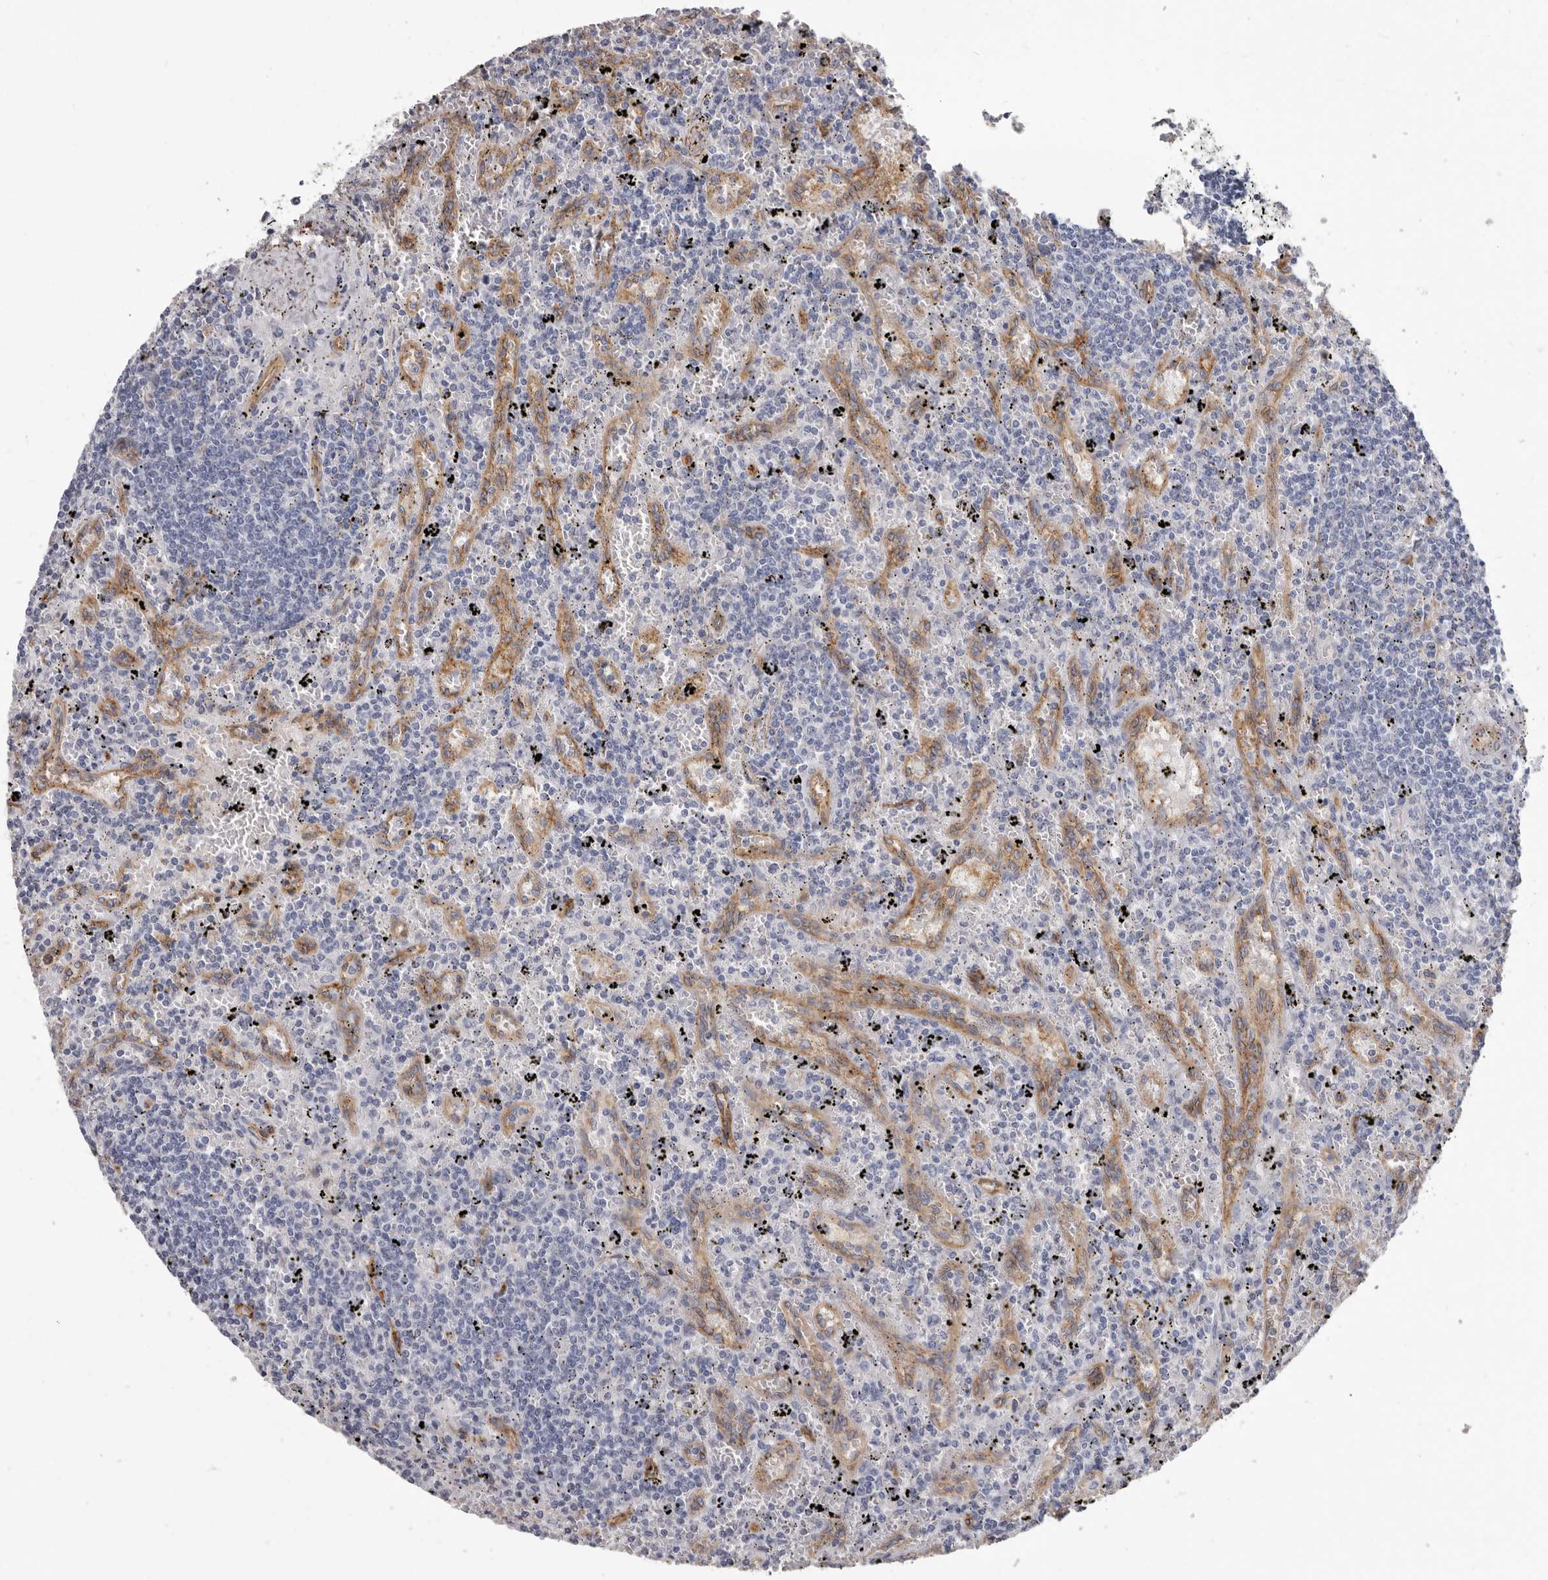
{"staining": {"intensity": "negative", "quantity": "none", "location": "none"}, "tissue": "lymphoma", "cell_type": "Tumor cells", "image_type": "cancer", "snomed": [{"axis": "morphology", "description": "Malignant lymphoma, non-Hodgkin's type, Low grade"}, {"axis": "topography", "description": "Spleen"}], "caption": "Lymphoma was stained to show a protein in brown. There is no significant staining in tumor cells.", "gene": "ADGRL4", "patient": {"sex": "male", "age": 76}}